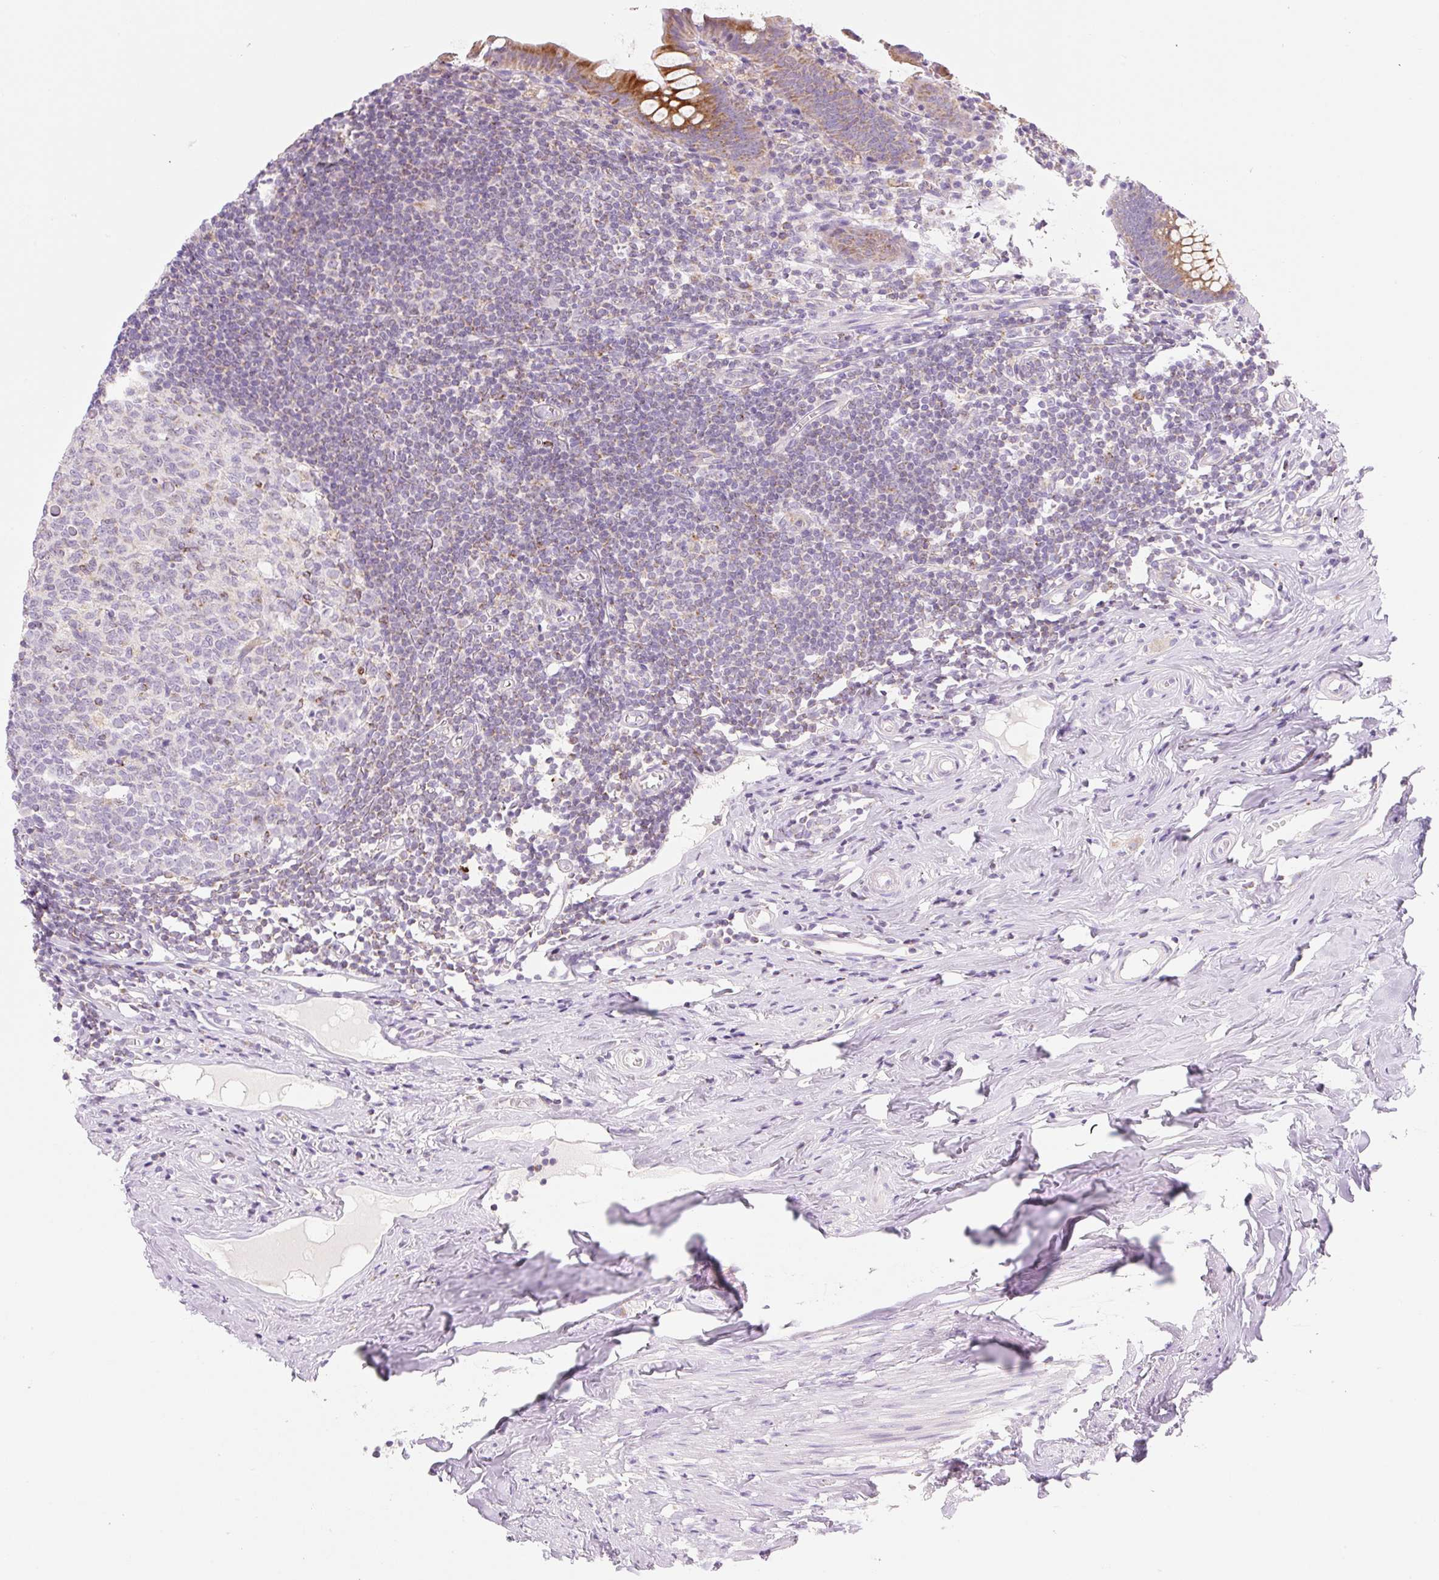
{"staining": {"intensity": "strong", "quantity": ">75%", "location": "cytoplasmic/membranous"}, "tissue": "appendix", "cell_type": "Glandular cells", "image_type": "normal", "snomed": [{"axis": "morphology", "description": "Normal tissue, NOS"}, {"axis": "topography", "description": "Appendix"}], "caption": "Protein analysis of benign appendix displays strong cytoplasmic/membranous expression in approximately >75% of glandular cells.", "gene": "FOCAD", "patient": {"sex": "female", "age": 51}}